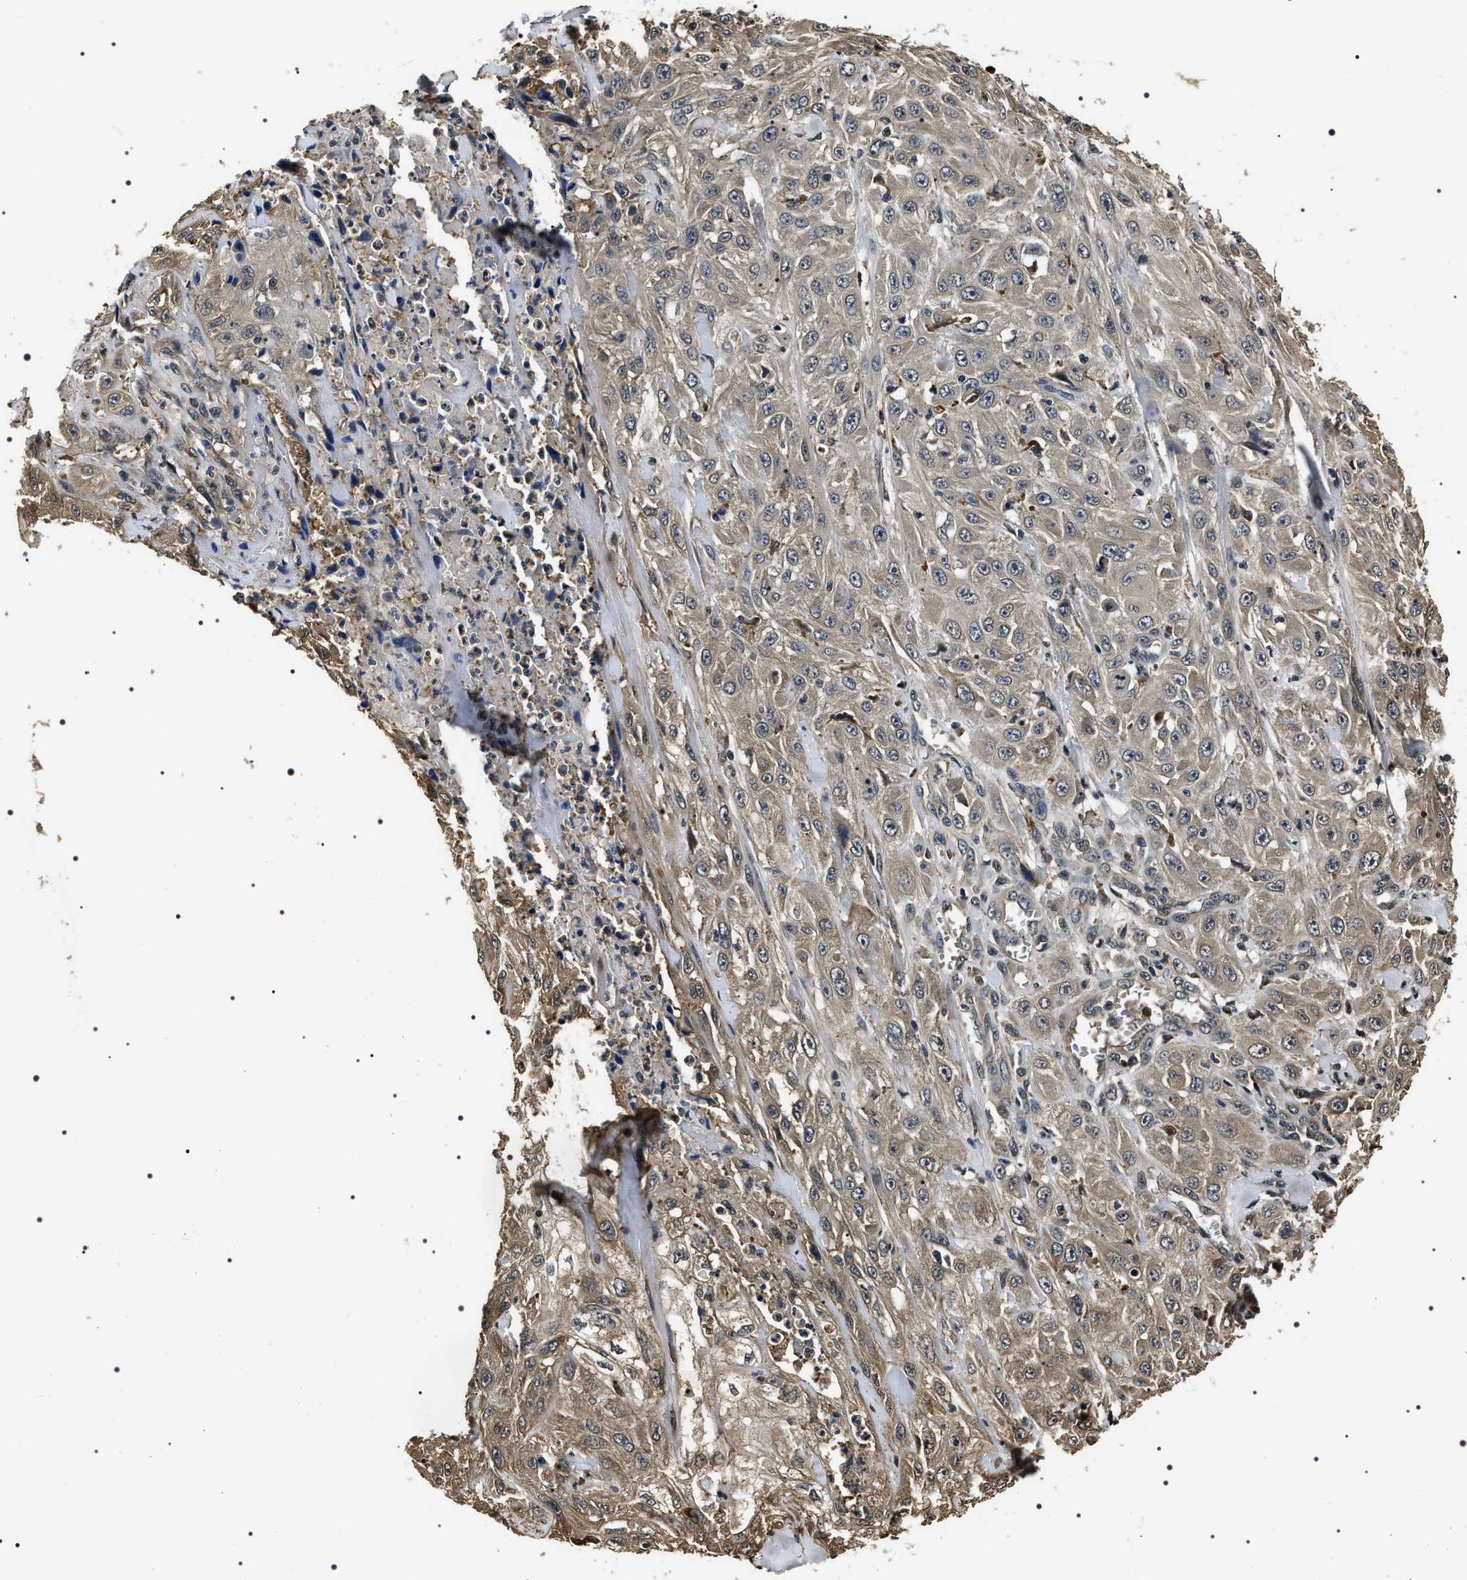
{"staining": {"intensity": "weak", "quantity": "25%-75%", "location": "cytoplasmic/membranous"}, "tissue": "skin cancer", "cell_type": "Tumor cells", "image_type": "cancer", "snomed": [{"axis": "morphology", "description": "Squamous cell carcinoma, NOS"}, {"axis": "morphology", "description": "Squamous cell carcinoma, metastatic, NOS"}, {"axis": "topography", "description": "Skin"}, {"axis": "topography", "description": "Lymph node"}], "caption": "The photomicrograph reveals a brown stain indicating the presence of a protein in the cytoplasmic/membranous of tumor cells in skin squamous cell carcinoma.", "gene": "ARHGAP22", "patient": {"sex": "male", "age": 75}}